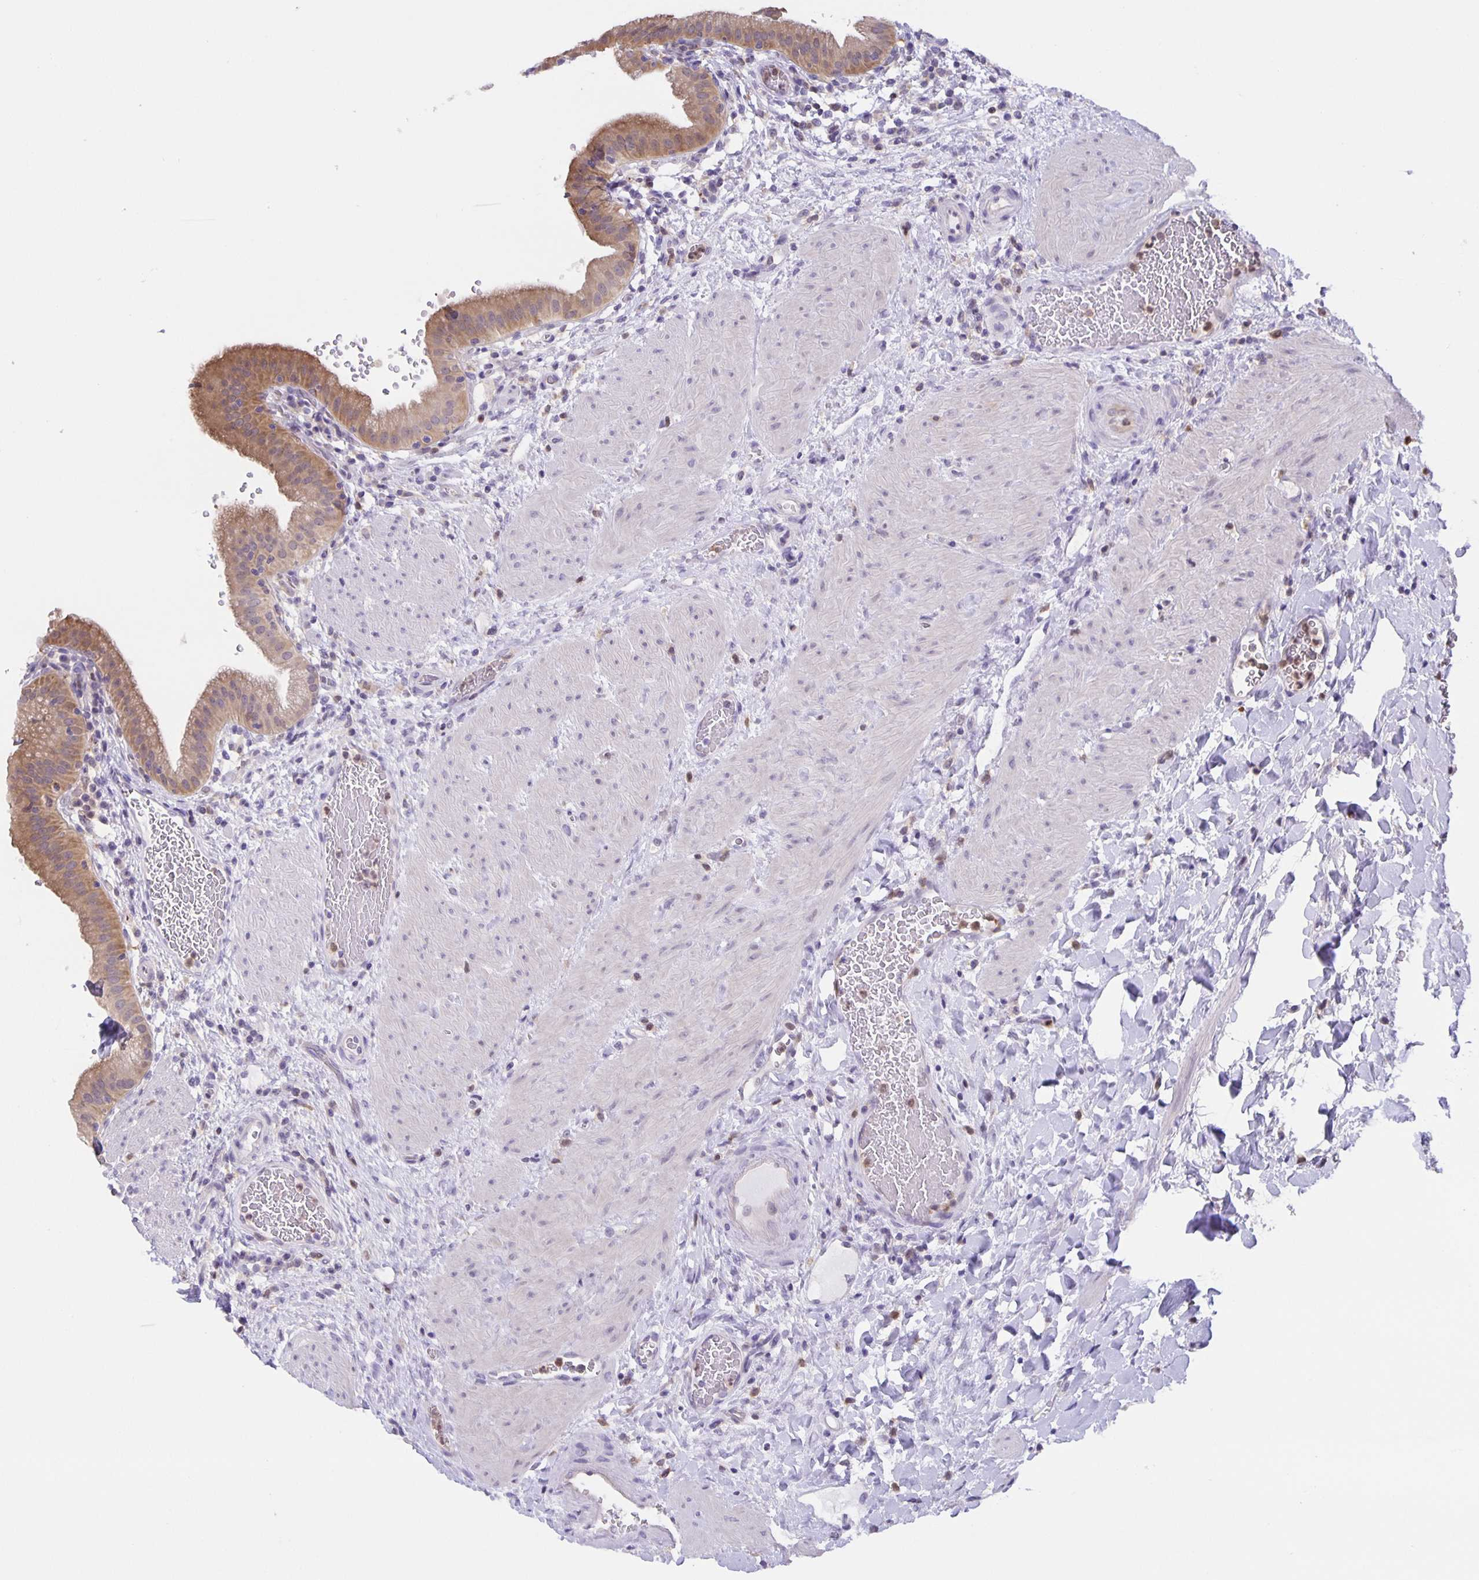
{"staining": {"intensity": "moderate", "quantity": "25%-75%", "location": "cytoplasmic/membranous"}, "tissue": "gallbladder", "cell_type": "Glandular cells", "image_type": "normal", "snomed": [{"axis": "morphology", "description": "Normal tissue, NOS"}, {"axis": "topography", "description": "Gallbladder"}], "caption": "The image shows immunohistochemical staining of benign gallbladder. There is moderate cytoplasmic/membranous expression is seen in about 25%-75% of glandular cells.", "gene": "MARCHF6", "patient": {"sex": "male", "age": 26}}